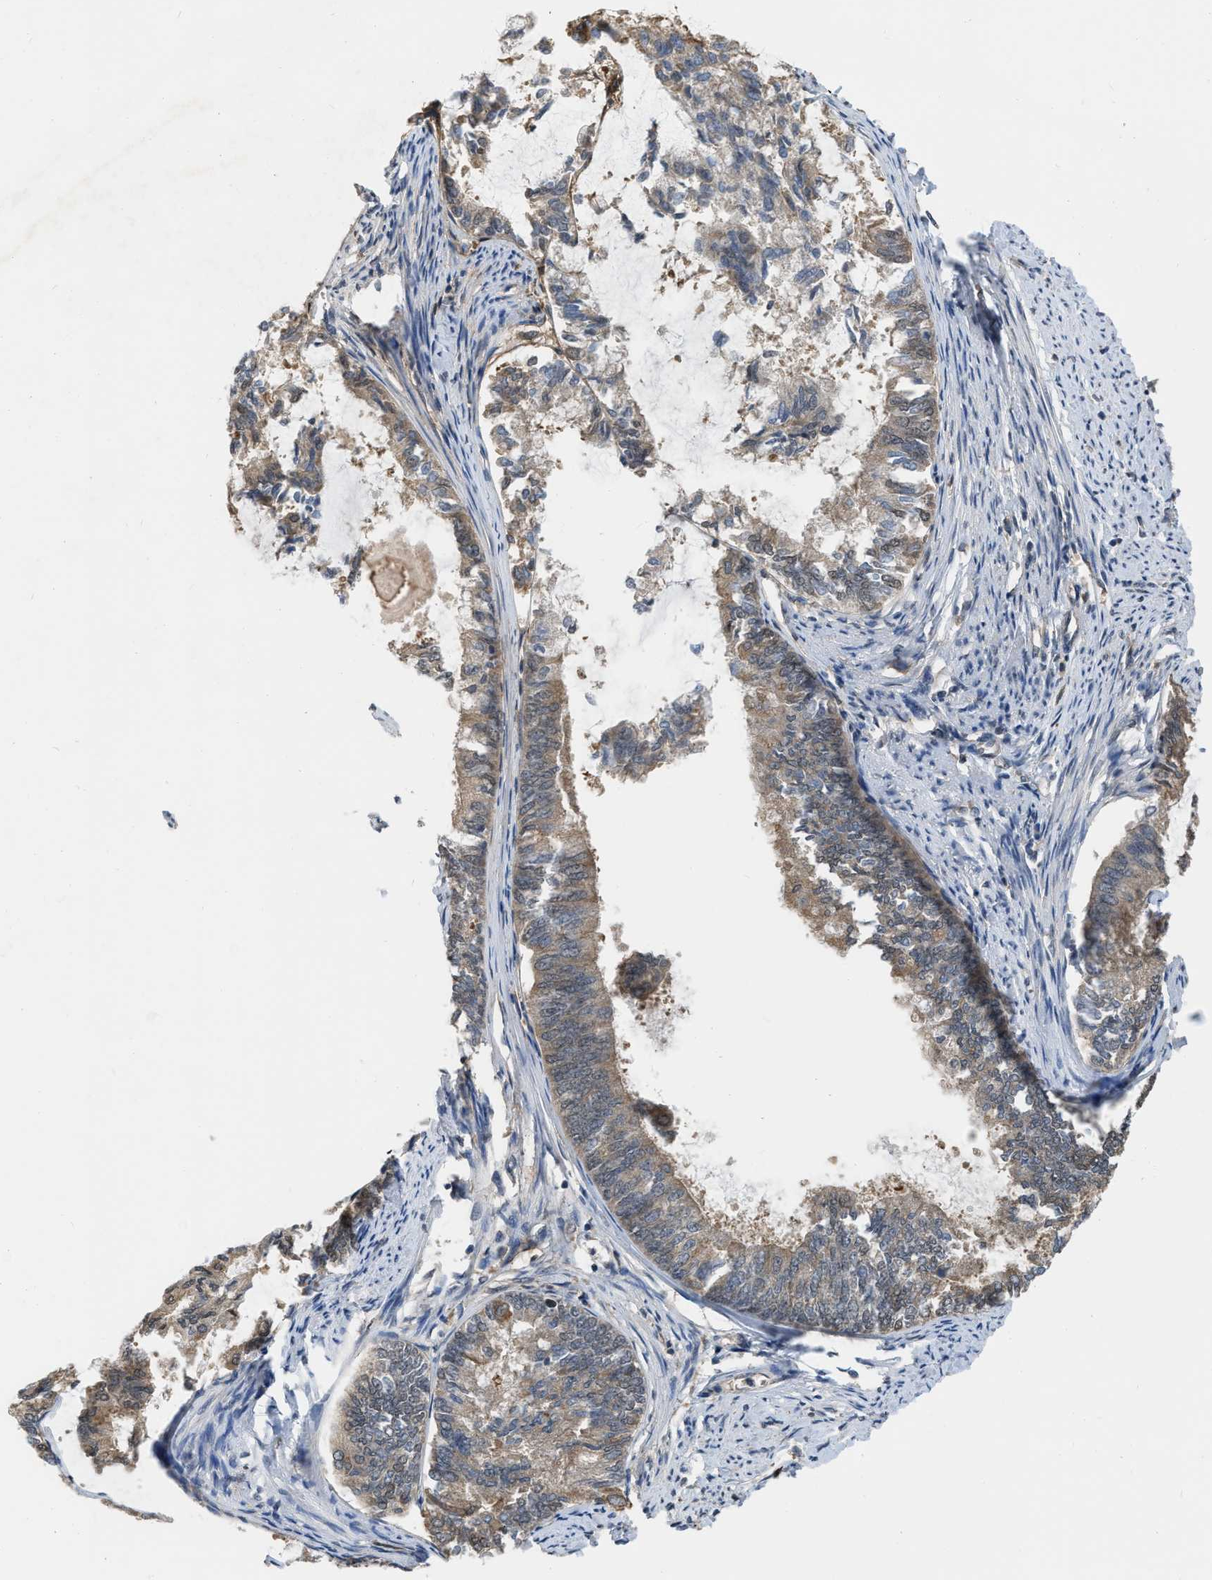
{"staining": {"intensity": "weak", "quantity": ">75%", "location": "cytoplasmic/membranous"}, "tissue": "endometrial cancer", "cell_type": "Tumor cells", "image_type": "cancer", "snomed": [{"axis": "morphology", "description": "Adenocarcinoma, NOS"}, {"axis": "topography", "description": "Endometrium"}], "caption": "Adenocarcinoma (endometrial) stained for a protein (brown) exhibits weak cytoplasmic/membranous positive positivity in approximately >75% of tumor cells.", "gene": "BCL7C", "patient": {"sex": "female", "age": 86}}